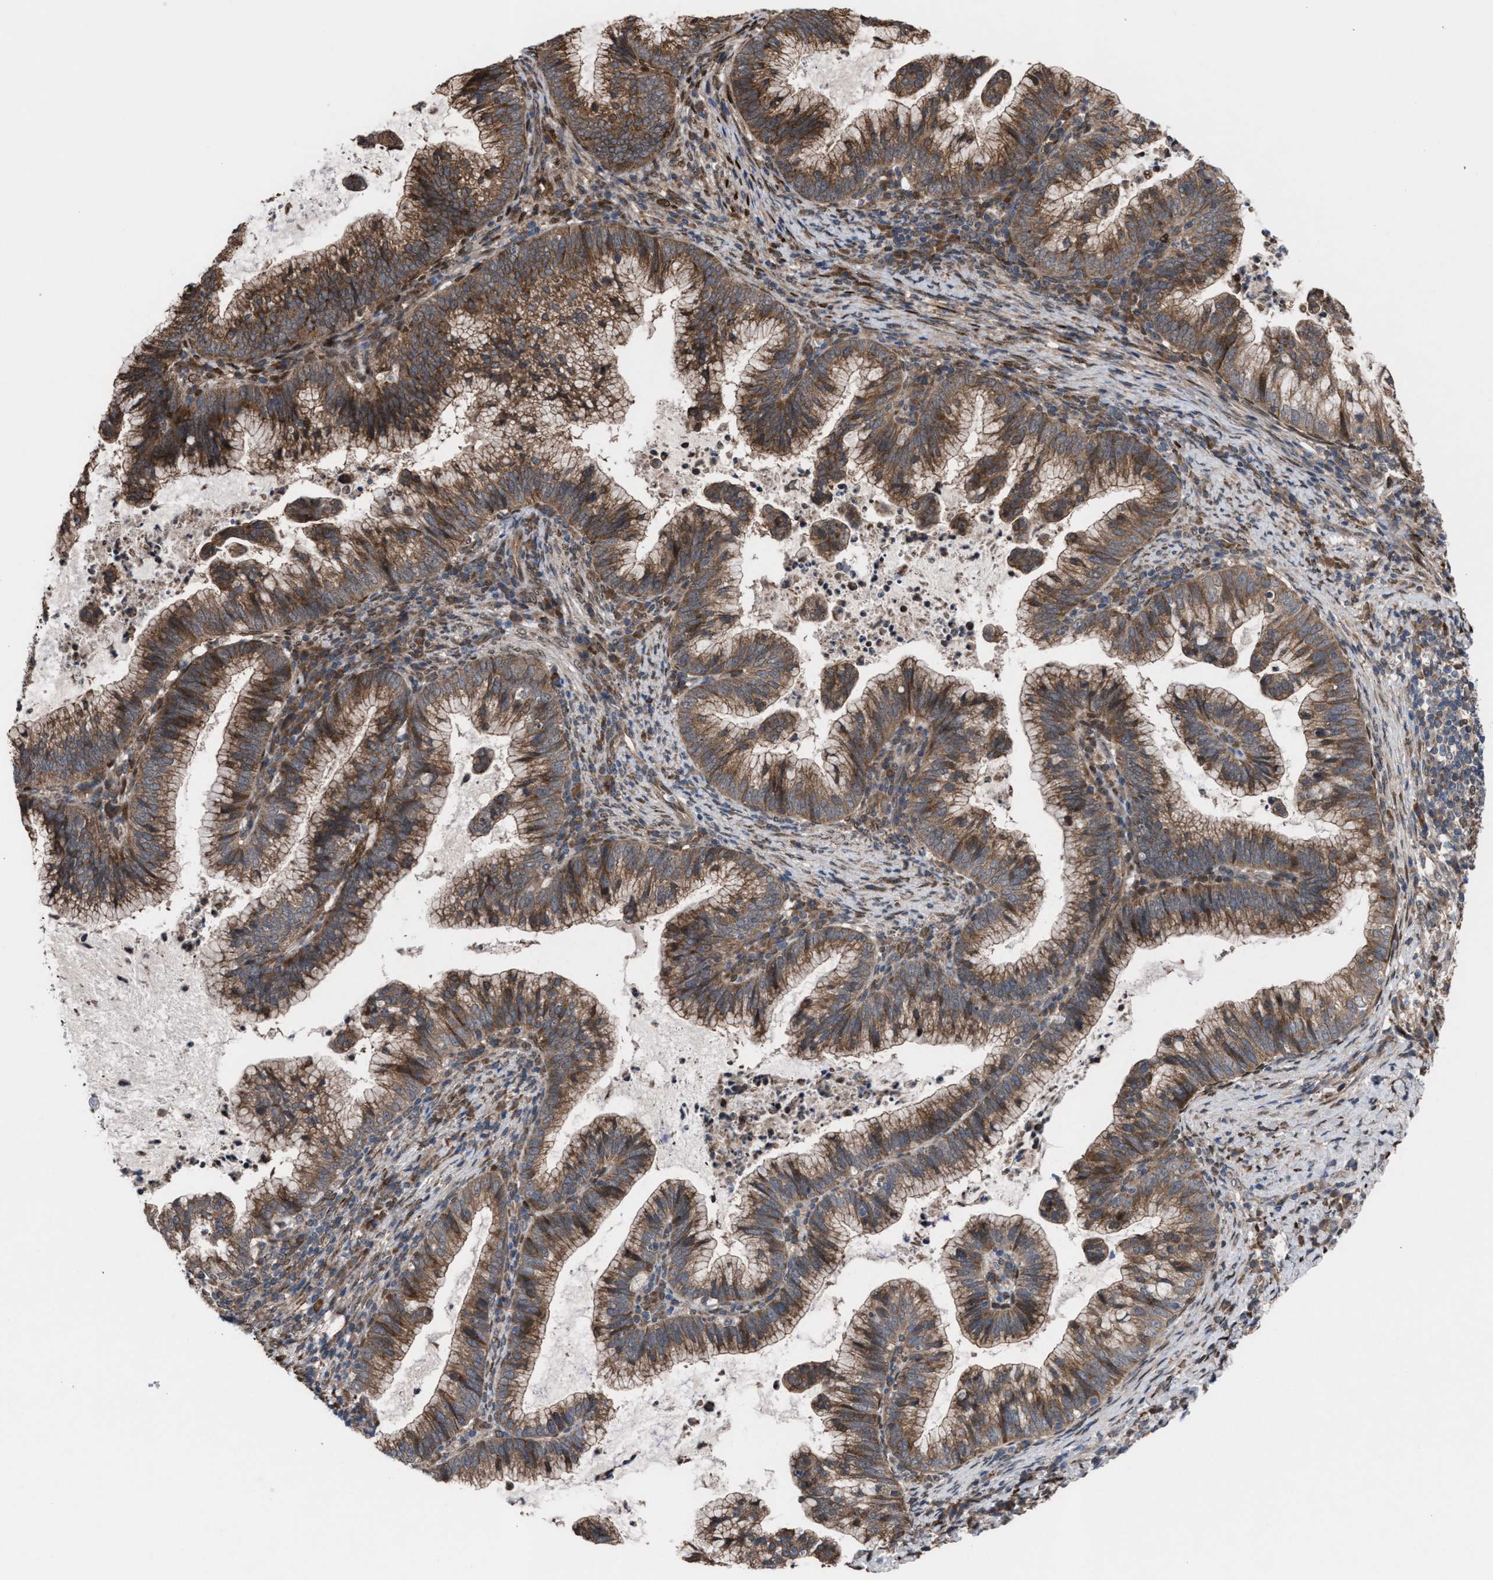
{"staining": {"intensity": "moderate", "quantity": ">75%", "location": "cytoplasmic/membranous"}, "tissue": "cervical cancer", "cell_type": "Tumor cells", "image_type": "cancer", "snomed": [{"axis": "morphology", "description": "Adenocarcinoma, NOS"}, {"axis": "topography", "description": "Cervix"}], "caption": "The micrograph shows immunohistochemical staining of cervical adenocarcinoma. There is moderate cytoplasmic/membranous expression is identified in approximately >75% of tumor cells.", "gene": "TP53BP2", "patient": {"sex": "female", "age": 36}}